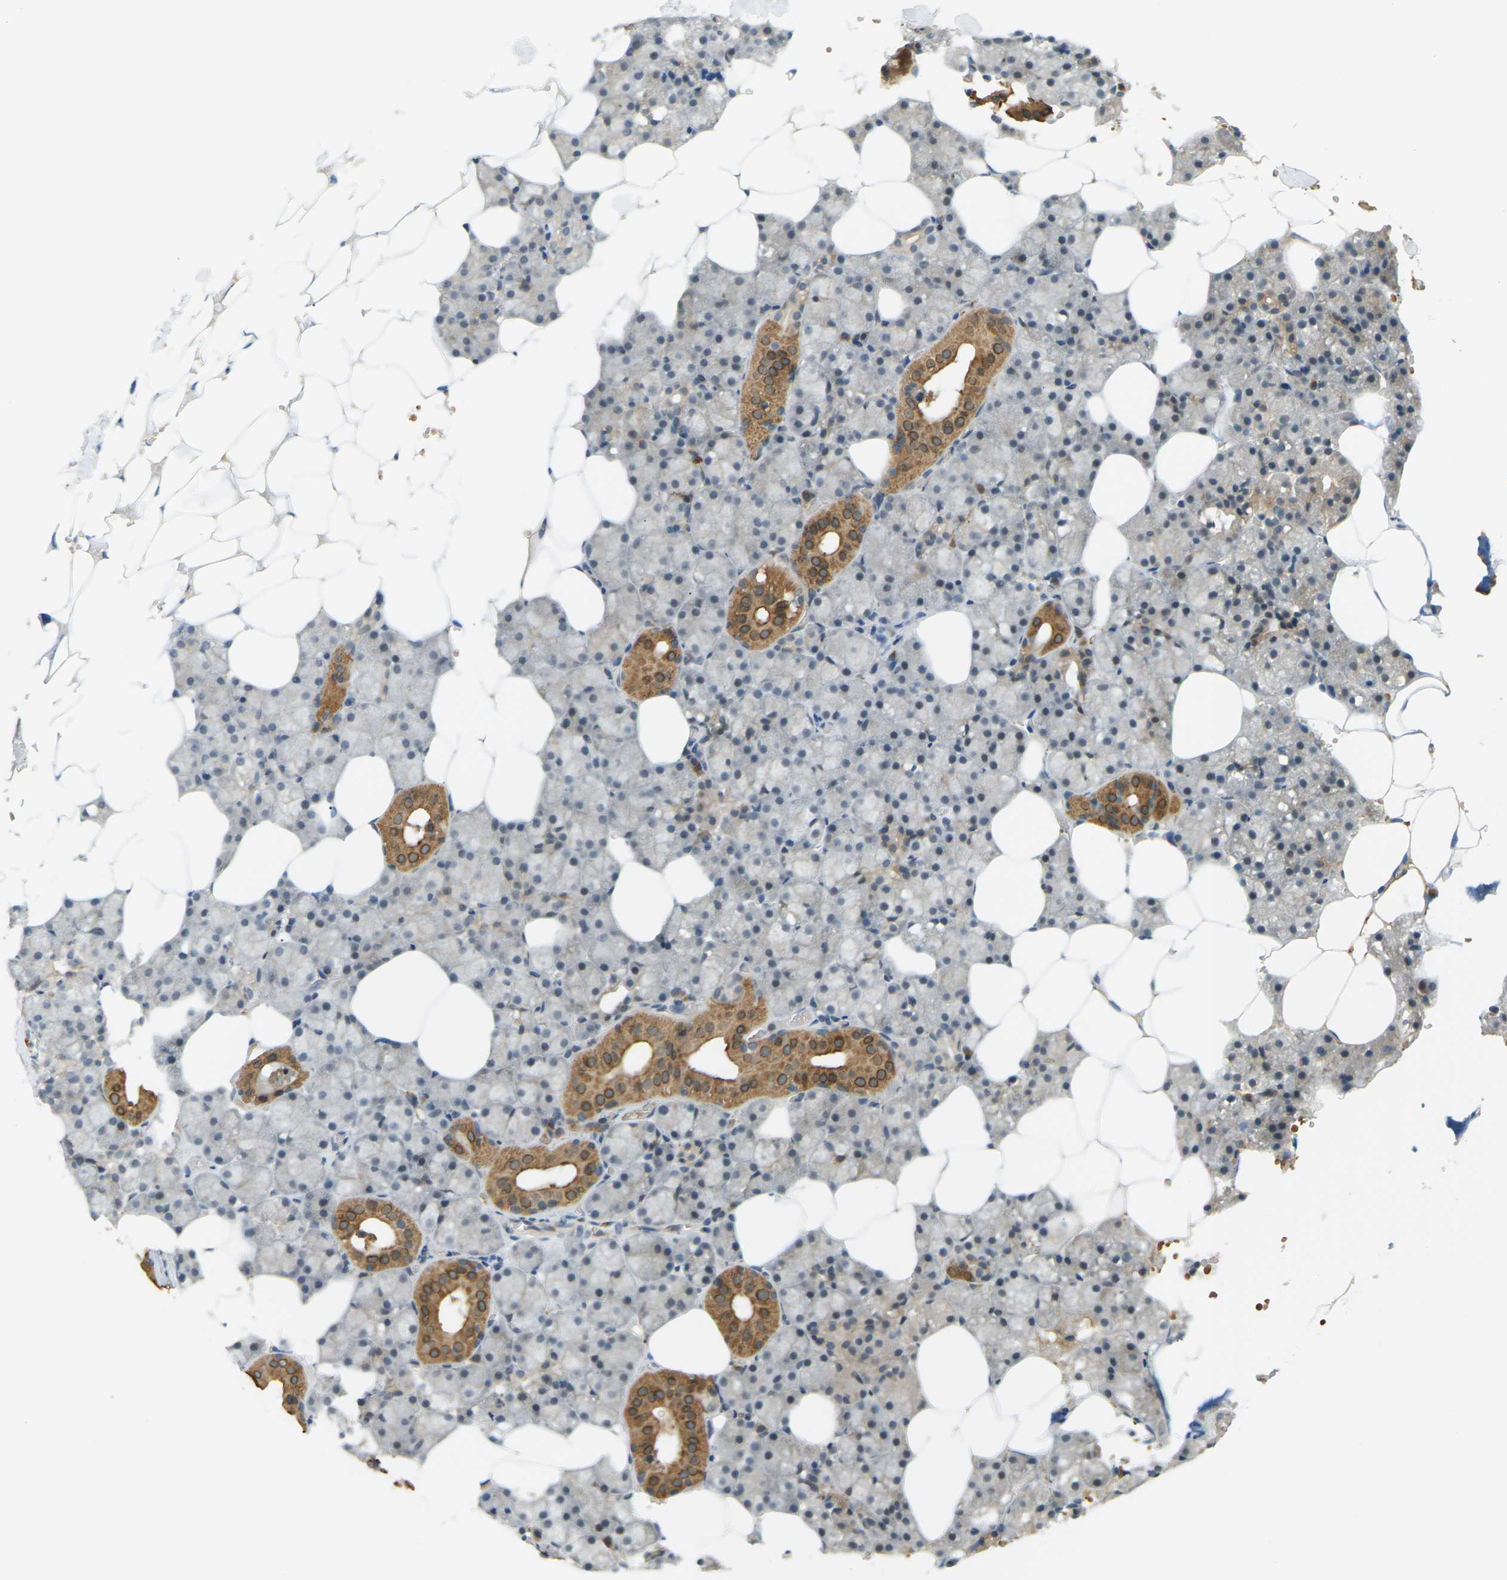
{"staining": {"intensity": "moderate", "quantity": "25%-75%", "location": "cytoplasmic/membranous"}, "tissue": "salivary gland", "cell_type": "Glandular cells", "image_type": "normal", "snomed": [{"axis": "morphology", "description": "Normal tissue, NOS"}, {"axis": "topography", "description": "Salivary gland"}], "caption": "An IHC histopathology image of normal tissue is shown. Protein staining in brown highlights moderate cytoplasmic/membranous positivity in salivary gland within glandular cells.", "gene": "SOCS6", "patient": {"sex": "male", "age": 62}}